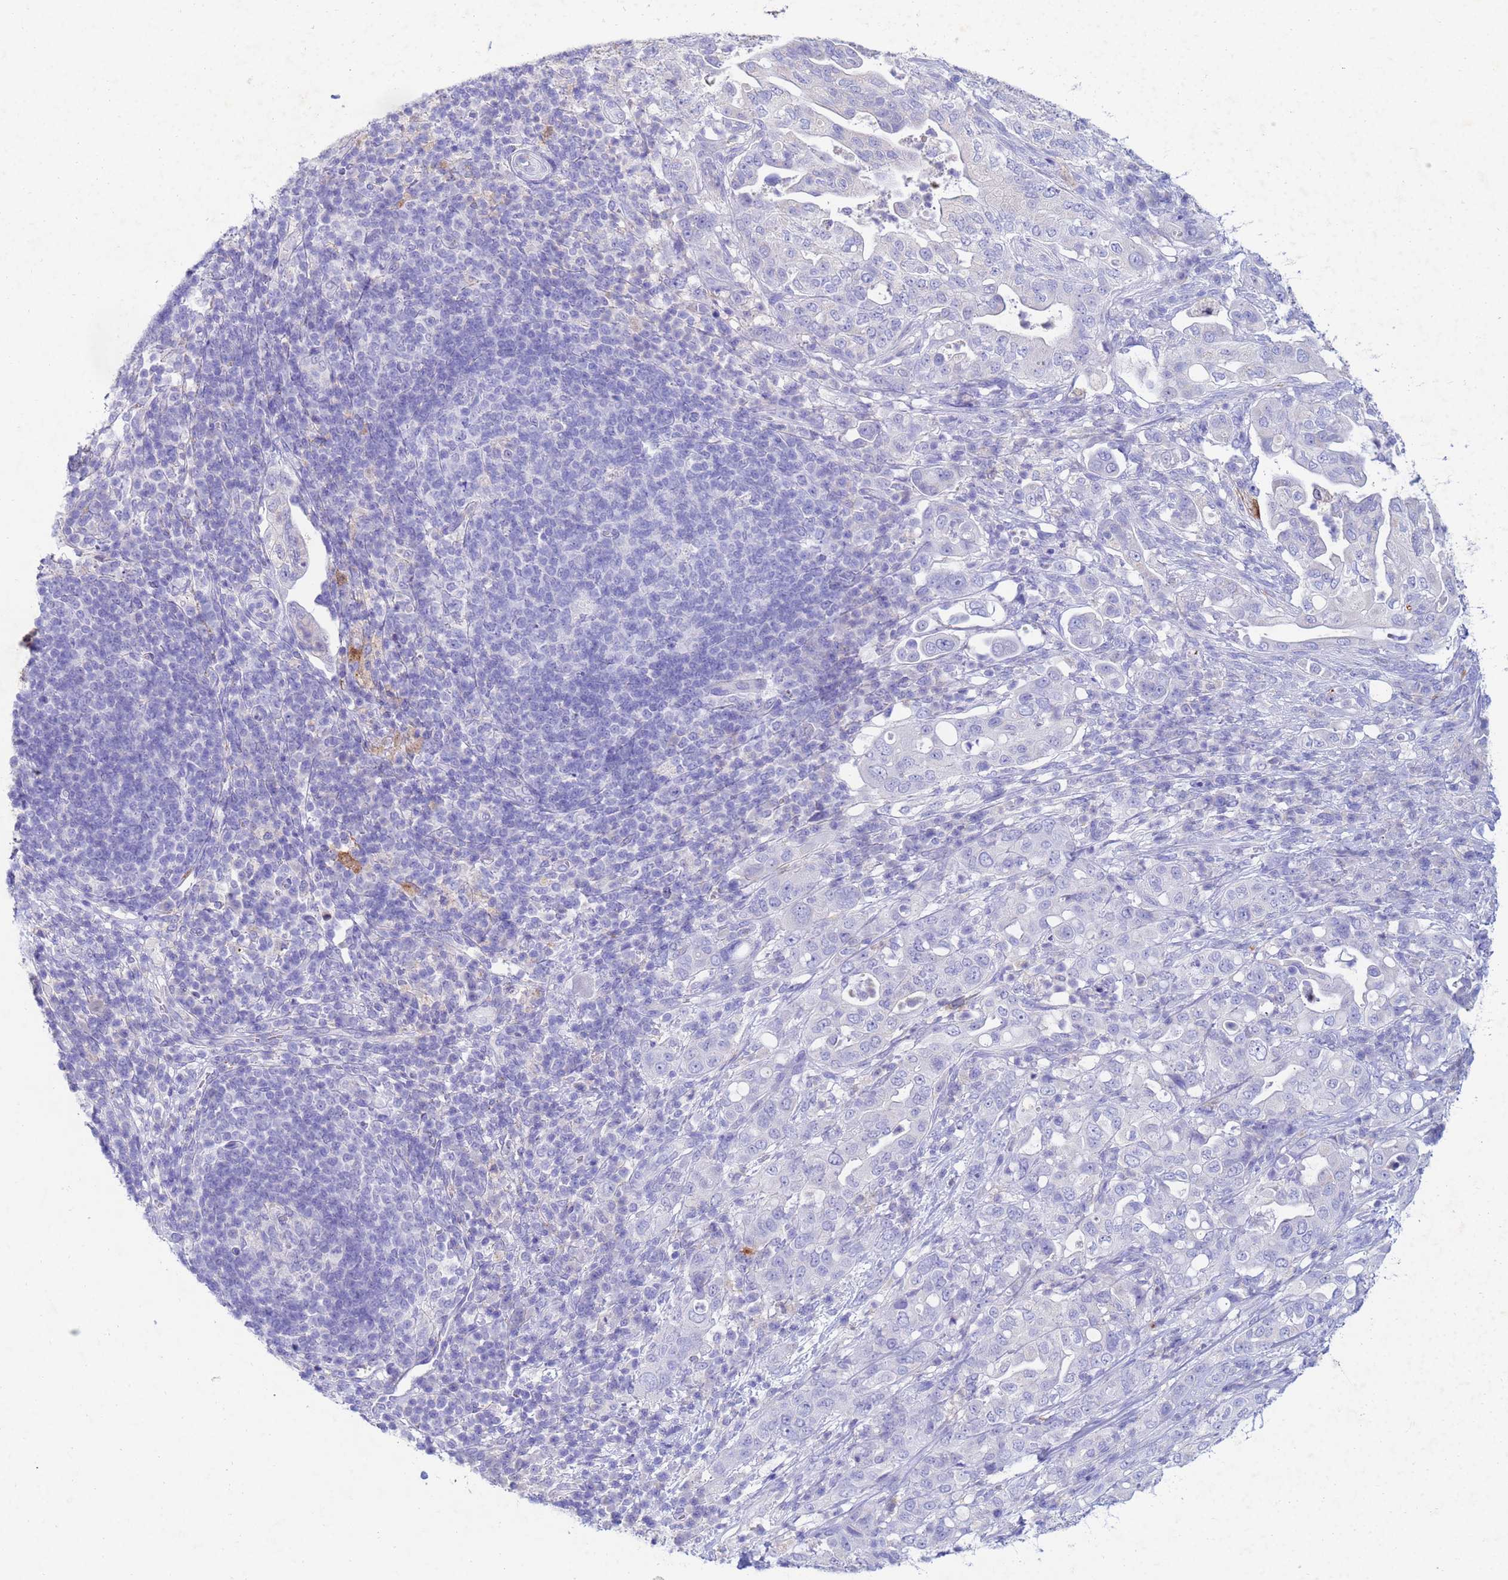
{"staining": {"intensity": "negative", "quantity": "none", "location": "none"}, "tissue": "pancreatic cancer", "cell_type": "Tumor cells", "image_type": "cancer", "snomed": [{"axis": "morphology", "description": "Normal tissue, NOS"}, {"axis": "morphology", "description": "Adenocarcinoma, NOS"}, {"axis": "topography", "description": "Lymph node"}, {"axis": "topography", "description": "Pancreas"}], "caption": "DAB (3,3'-diaminobenzidine) immunohistochemical staining of adenocarcinoma (pancreatic) displays no significant positivity in tumor cells.", "gene": "CSTB", "patient": {"sex": "female", "age": 67}}